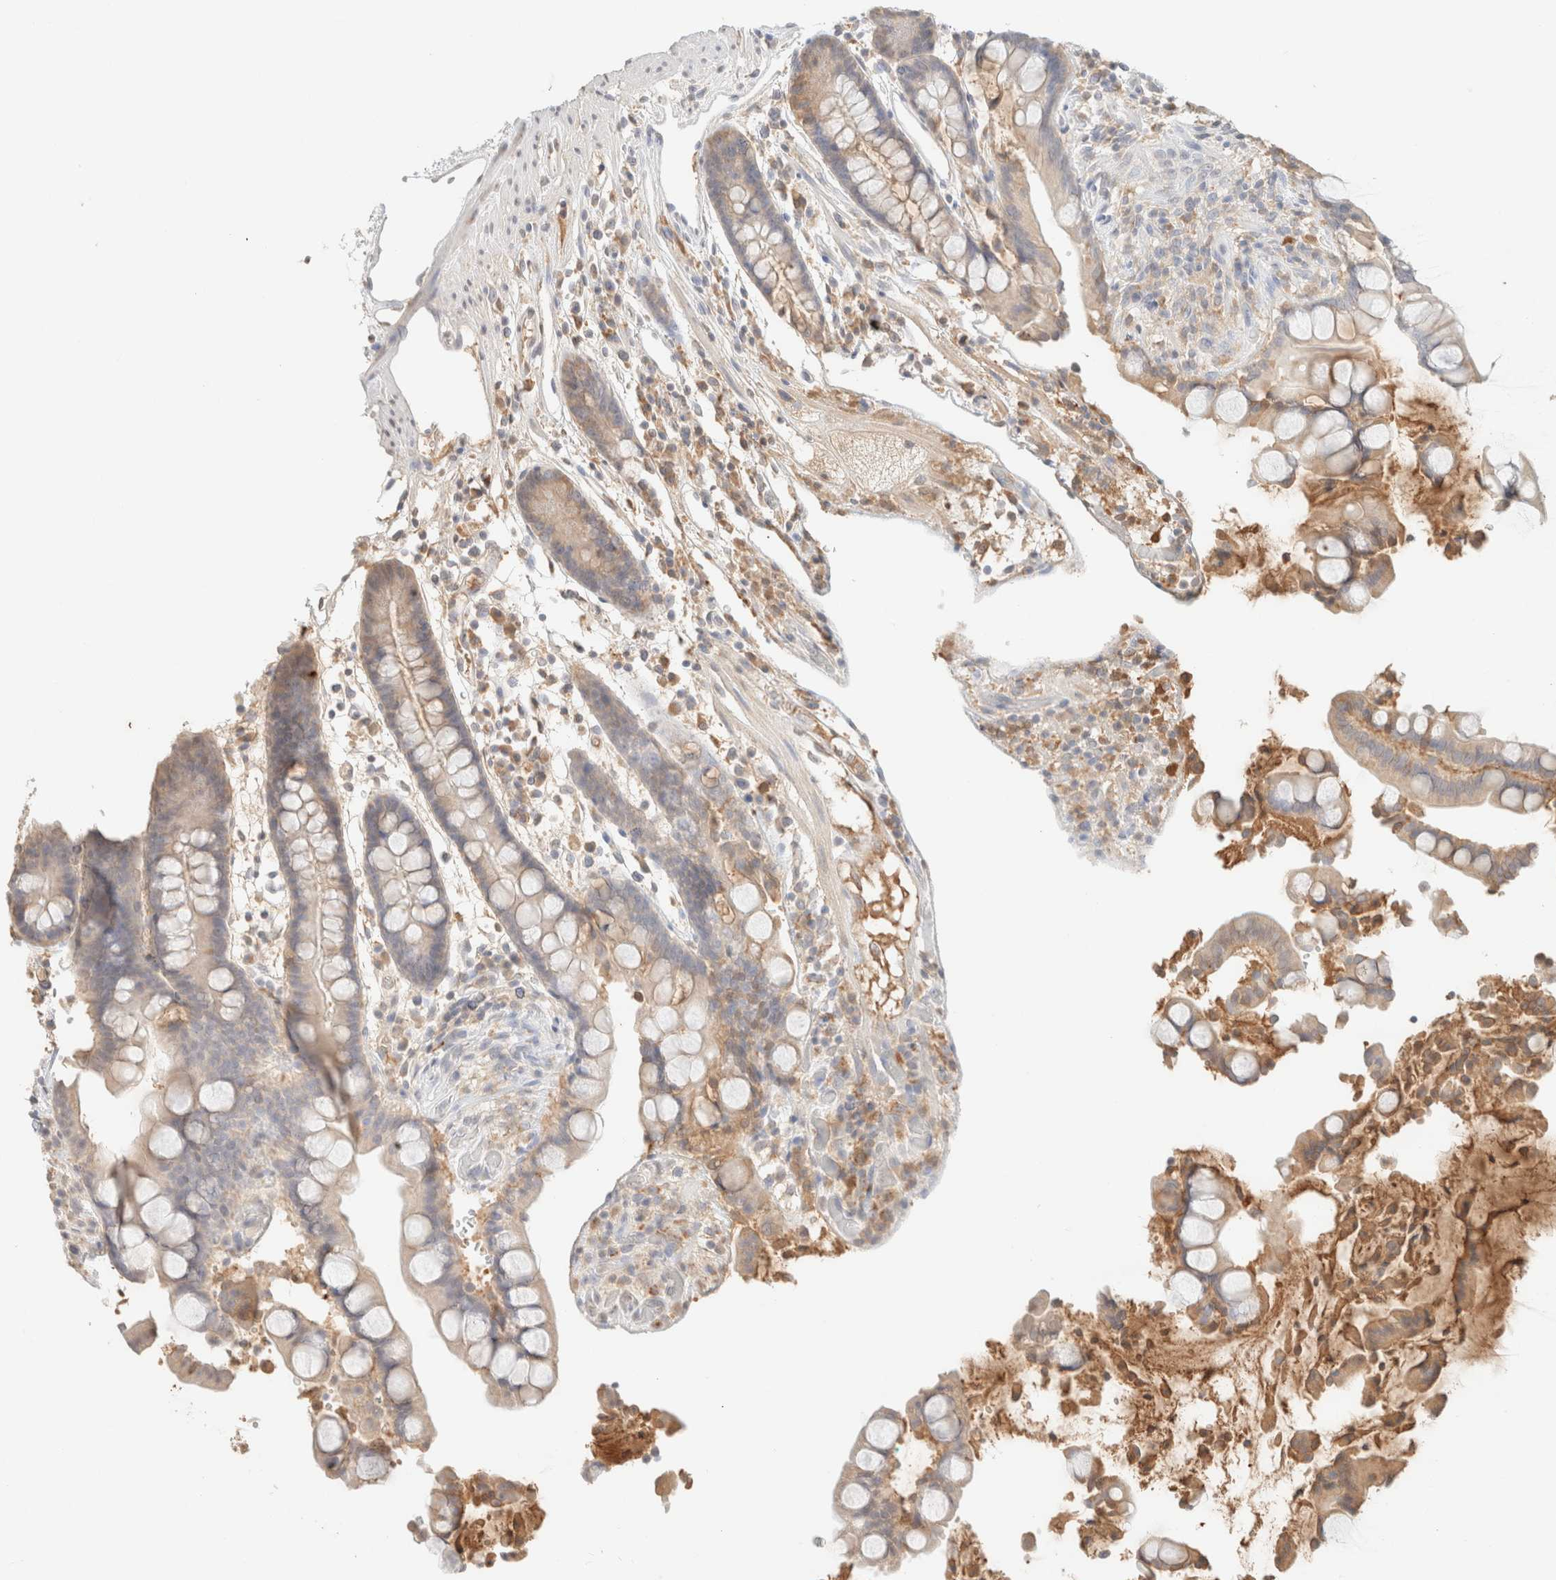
{"staining": {"intensity": "weak", "quantity": ">75%", "location": "cytoplasmic/membranous"}, "tissue": "colon", "cell_type": "Endothelial cells", "image_type": "normal", "snomed": [{"axis": "morphology", "description": "Normal tissue, NOS"}, {"axis": "topography", "description": "Colon"}], "caption": "This photomicrograph demonstrates unremarkable colon stained with immunohistochemistry (IHC) to label a protein in brown. The cytoplasmic/membranous of endothelial cells show weak positivity for the protein. Nuclei are counter-stained blue.", "gene": "CPA1", "patient": {"sex": "male", "age": 73}}